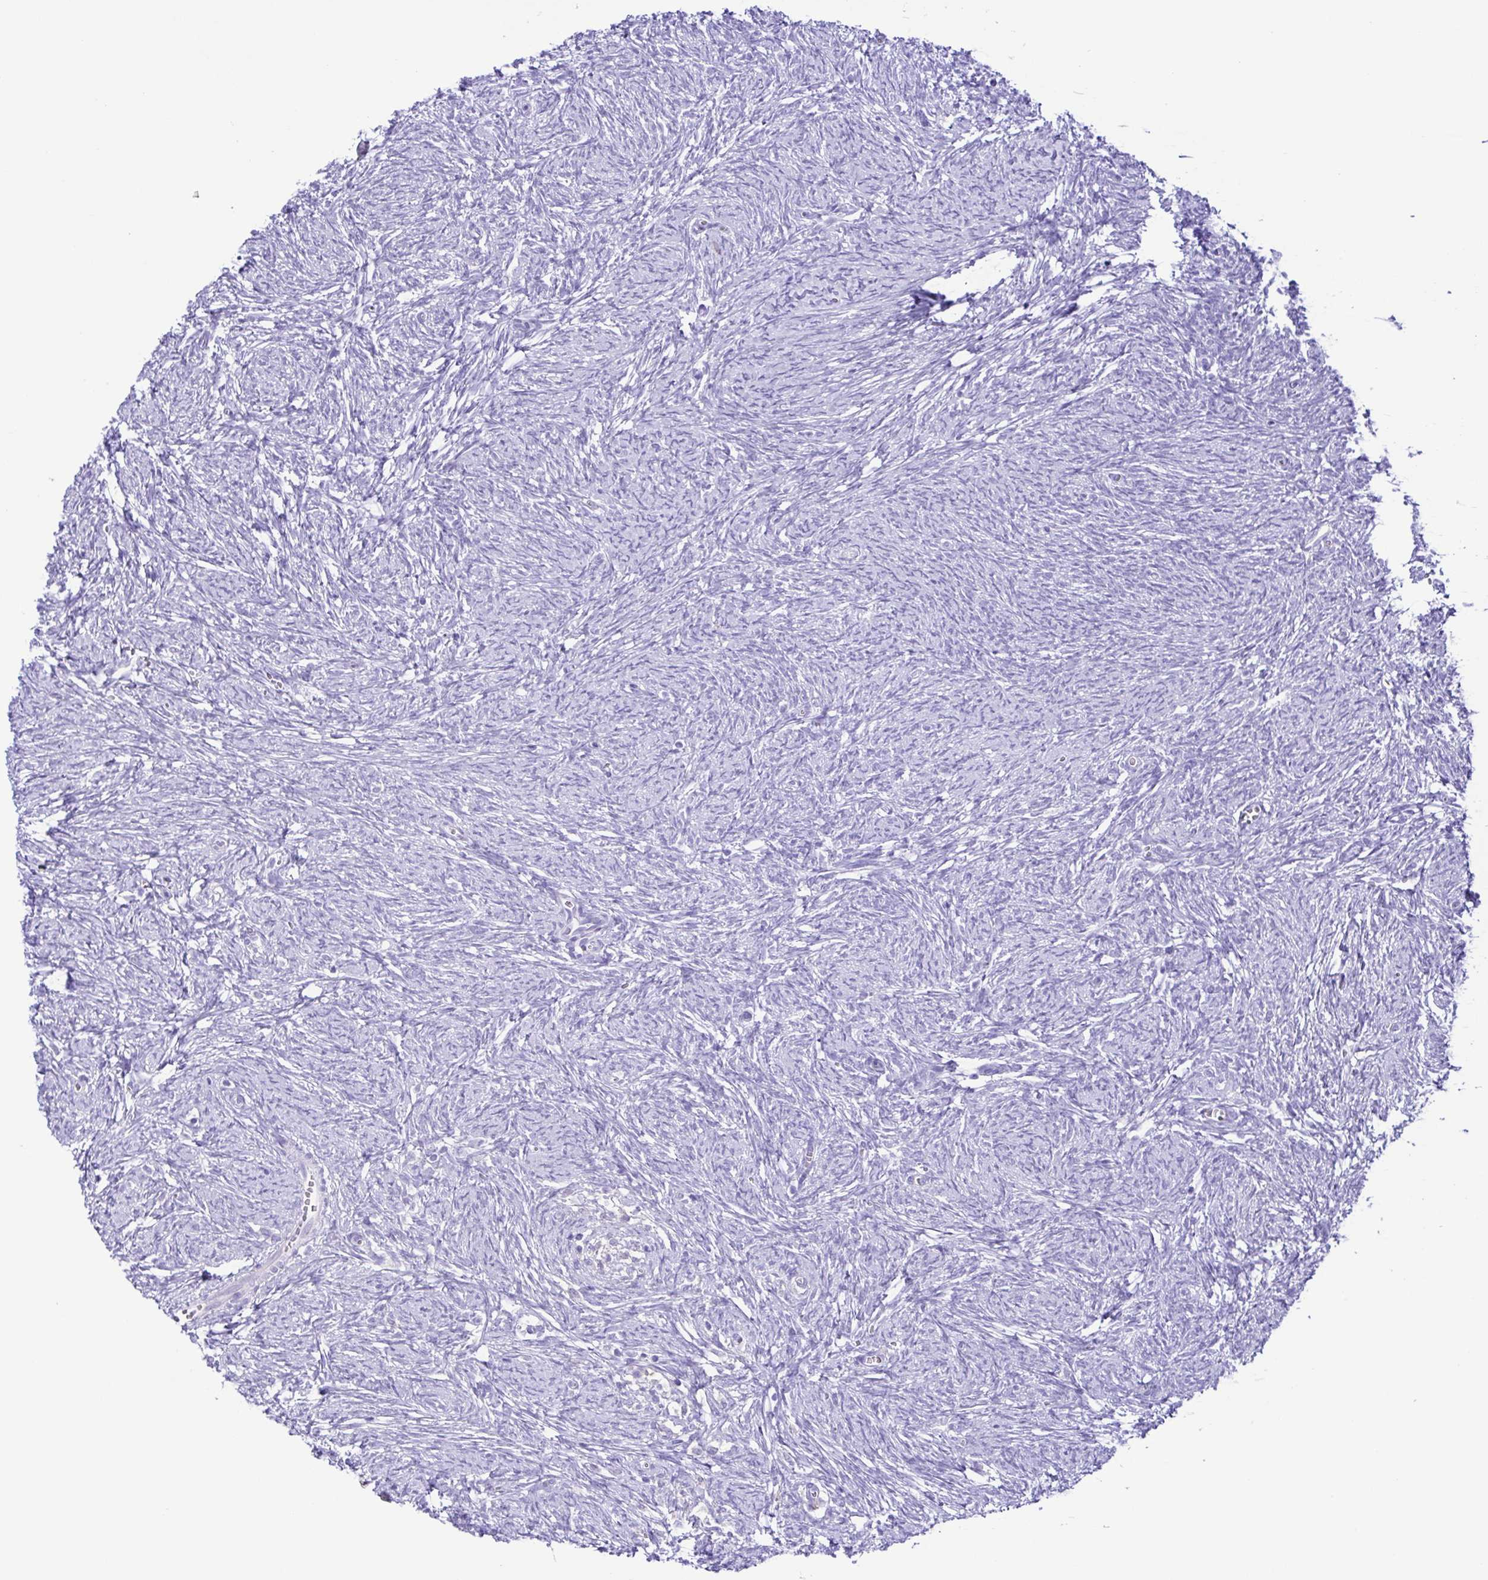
{"staining": {"intensity": "negative", "quantity": "none", "location": "none"}, "tissue": "ovary", "cell_type": "Ovarian stroma cells", "image_type": "normal", "snomed": [{"axis": "morphology", "description": "Normal tissue, NOS"}, {"axis": "topography", "description": "Ovary"}], "caption": "High magnification brightfield microscopy of benign ovary stained with DAB (brown) and counterstained with hematoxylin (blue): ovarian stroma cells show no significant staining. (DAB (3,3'-diaminobenzidine) immunohistochemistry, high magnification).", "gene": "GPR17", "patient": {"sex": "female", "age": 41}}